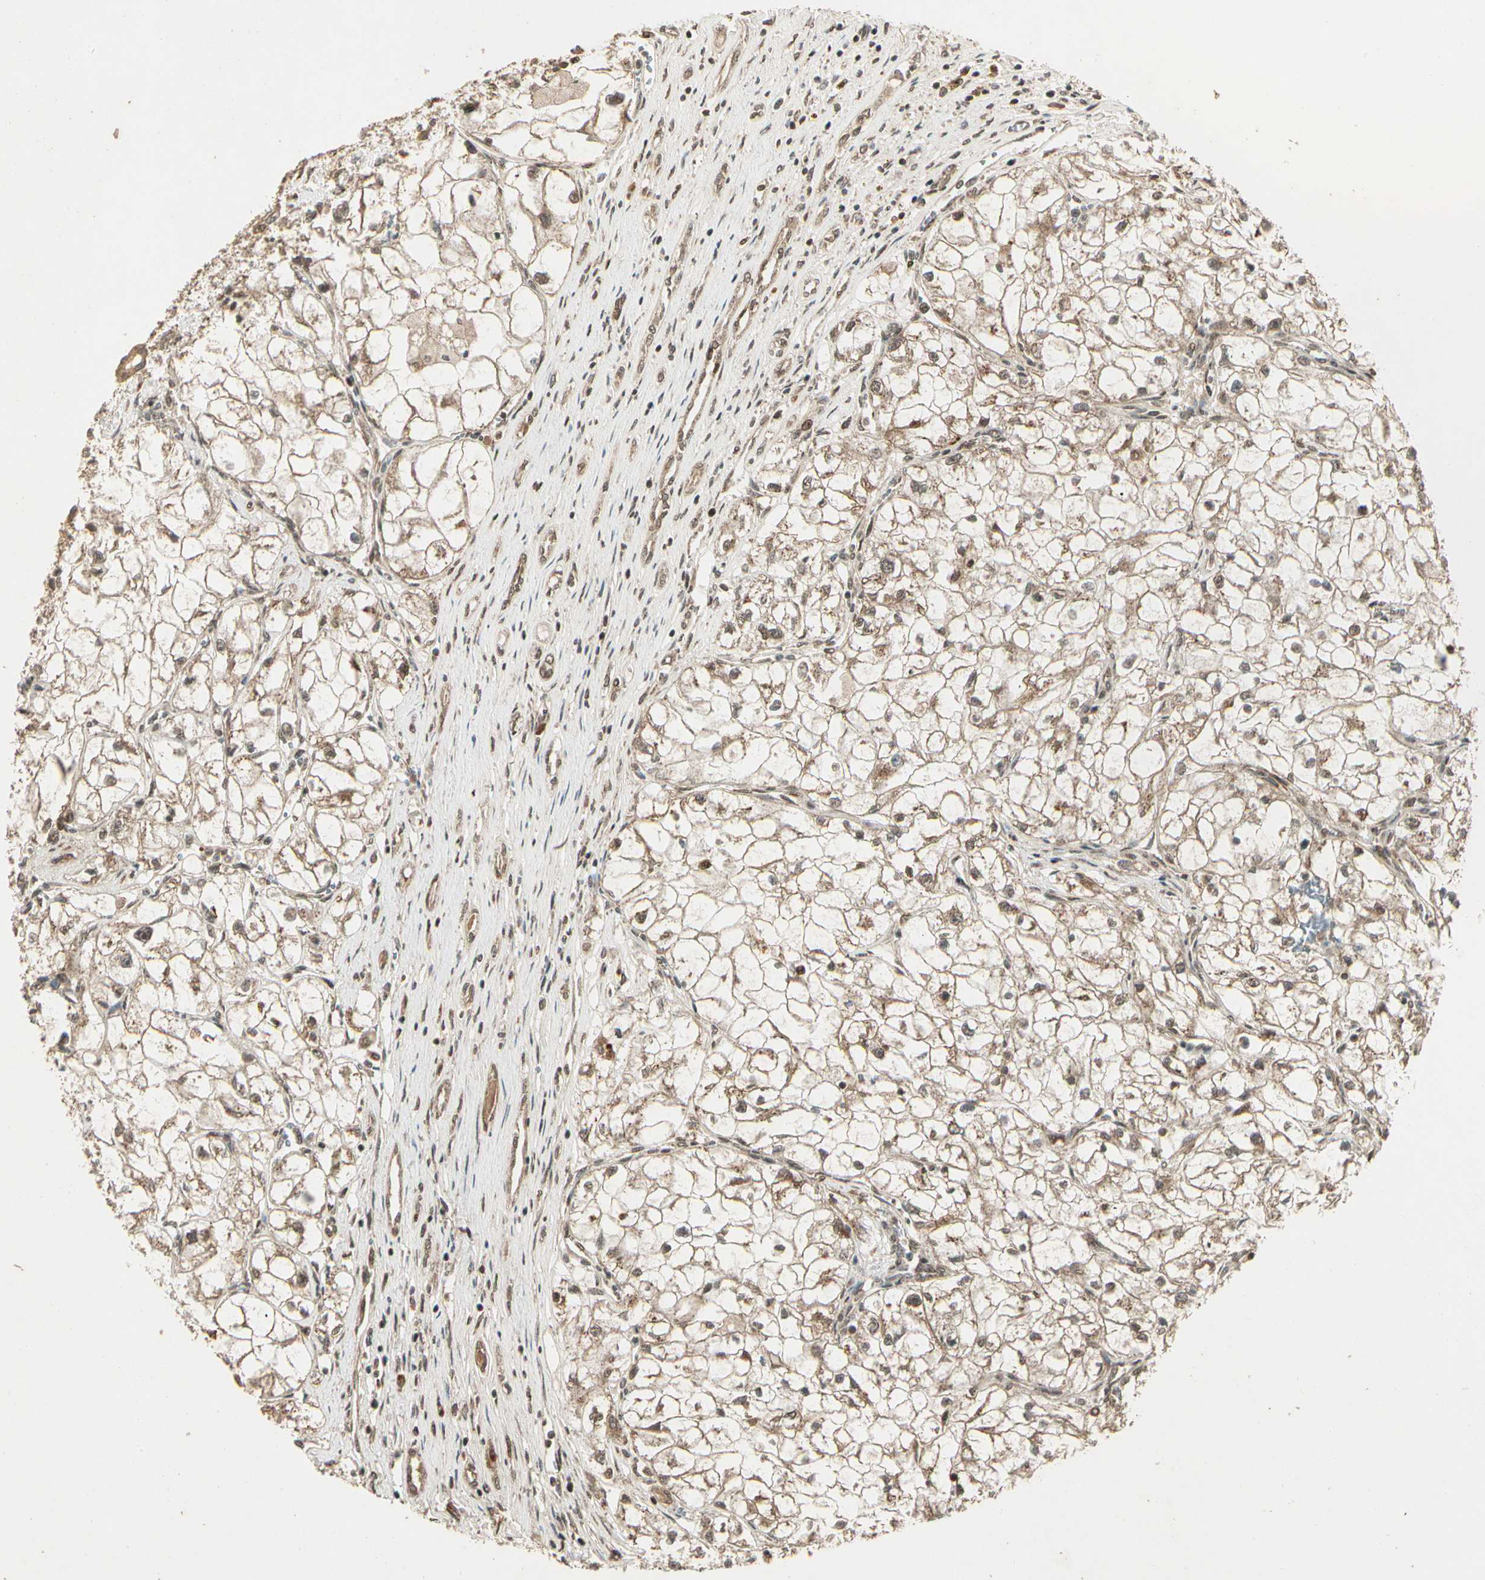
{"staining": {"intensity": "moderate", "quantity": ">75%", "location": "cytoplasmic/membranous"}, "tissue": "renal cancer", "cell_type": "Tumor cells", "image_type": "cancer", "snomed": [{"axis": "morphology", "description": "Adenocarcinoma, NOS"}, {"axis": "topography", "description": "Kidney"}], "caption": "Immunohistochemistry (IHC) histopathology image of human renal cancer (adenocarcinoma) stained for a protein (brown), which reveals medium levels of moderate cytoplasmic/membranous staining in approximately >75% of tumor cells.", "gene": "GLUL", "patient": {"sex": "female", "age": 70}}